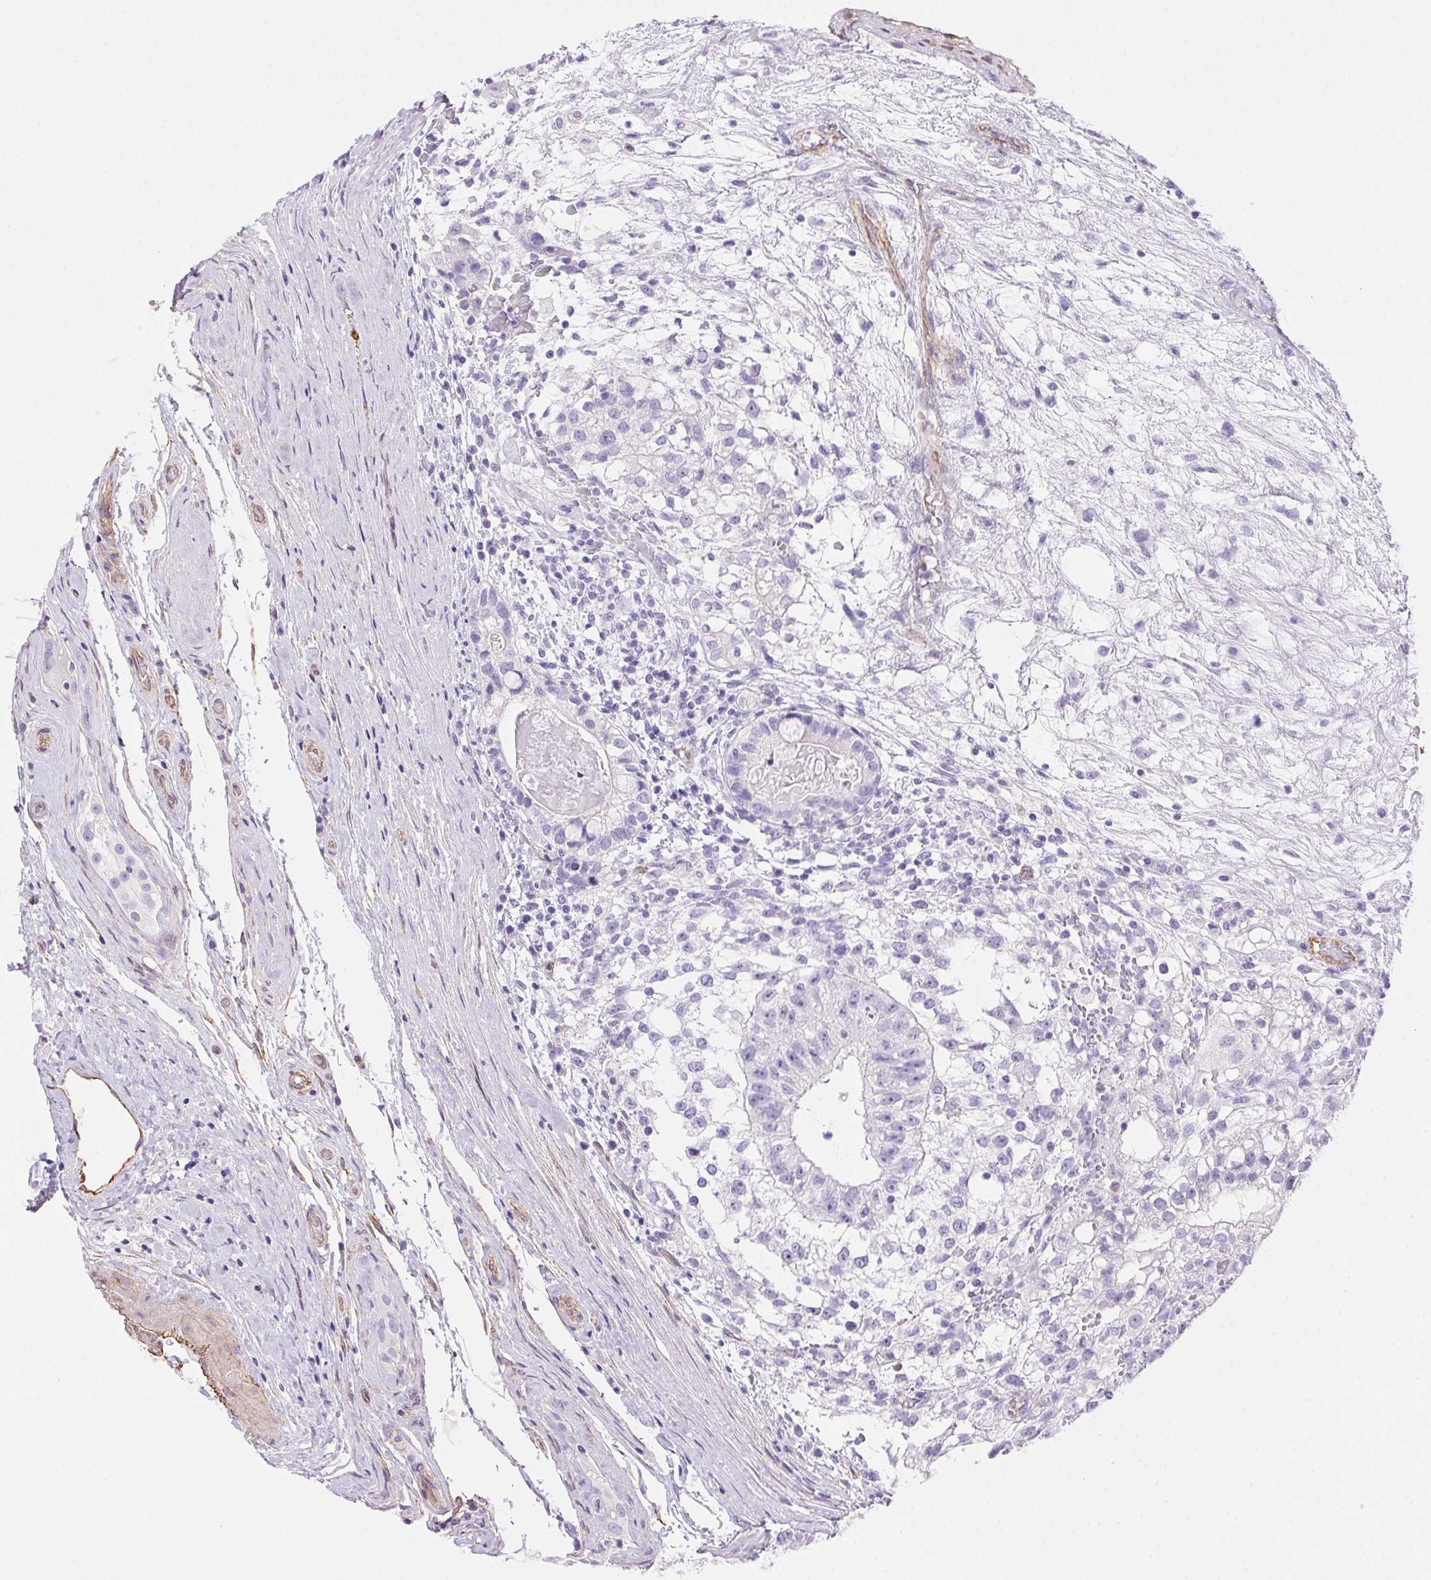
{"staining": {"intensity": "negative", "quantity": "none", "location": "none"}, "tissue": "testis cancer", "cell_type": "Tumor cells", "image_type": "cancer", "snomed": [{"axis": "morphology", "description": "Seminoma, NOS"}, {"axis": "morphology", "description": "Carcinoma, Embryonal, NOS"}, {"axis": "topography", "description": "Testis"}], "caption": "An immunohistochemistry image of seminoma (testis) is shown. There is no staining in tumor cells of seminoma (testis).", "gene": "SHCBP1L", "patient": {"sex": "male", "age": 41}}